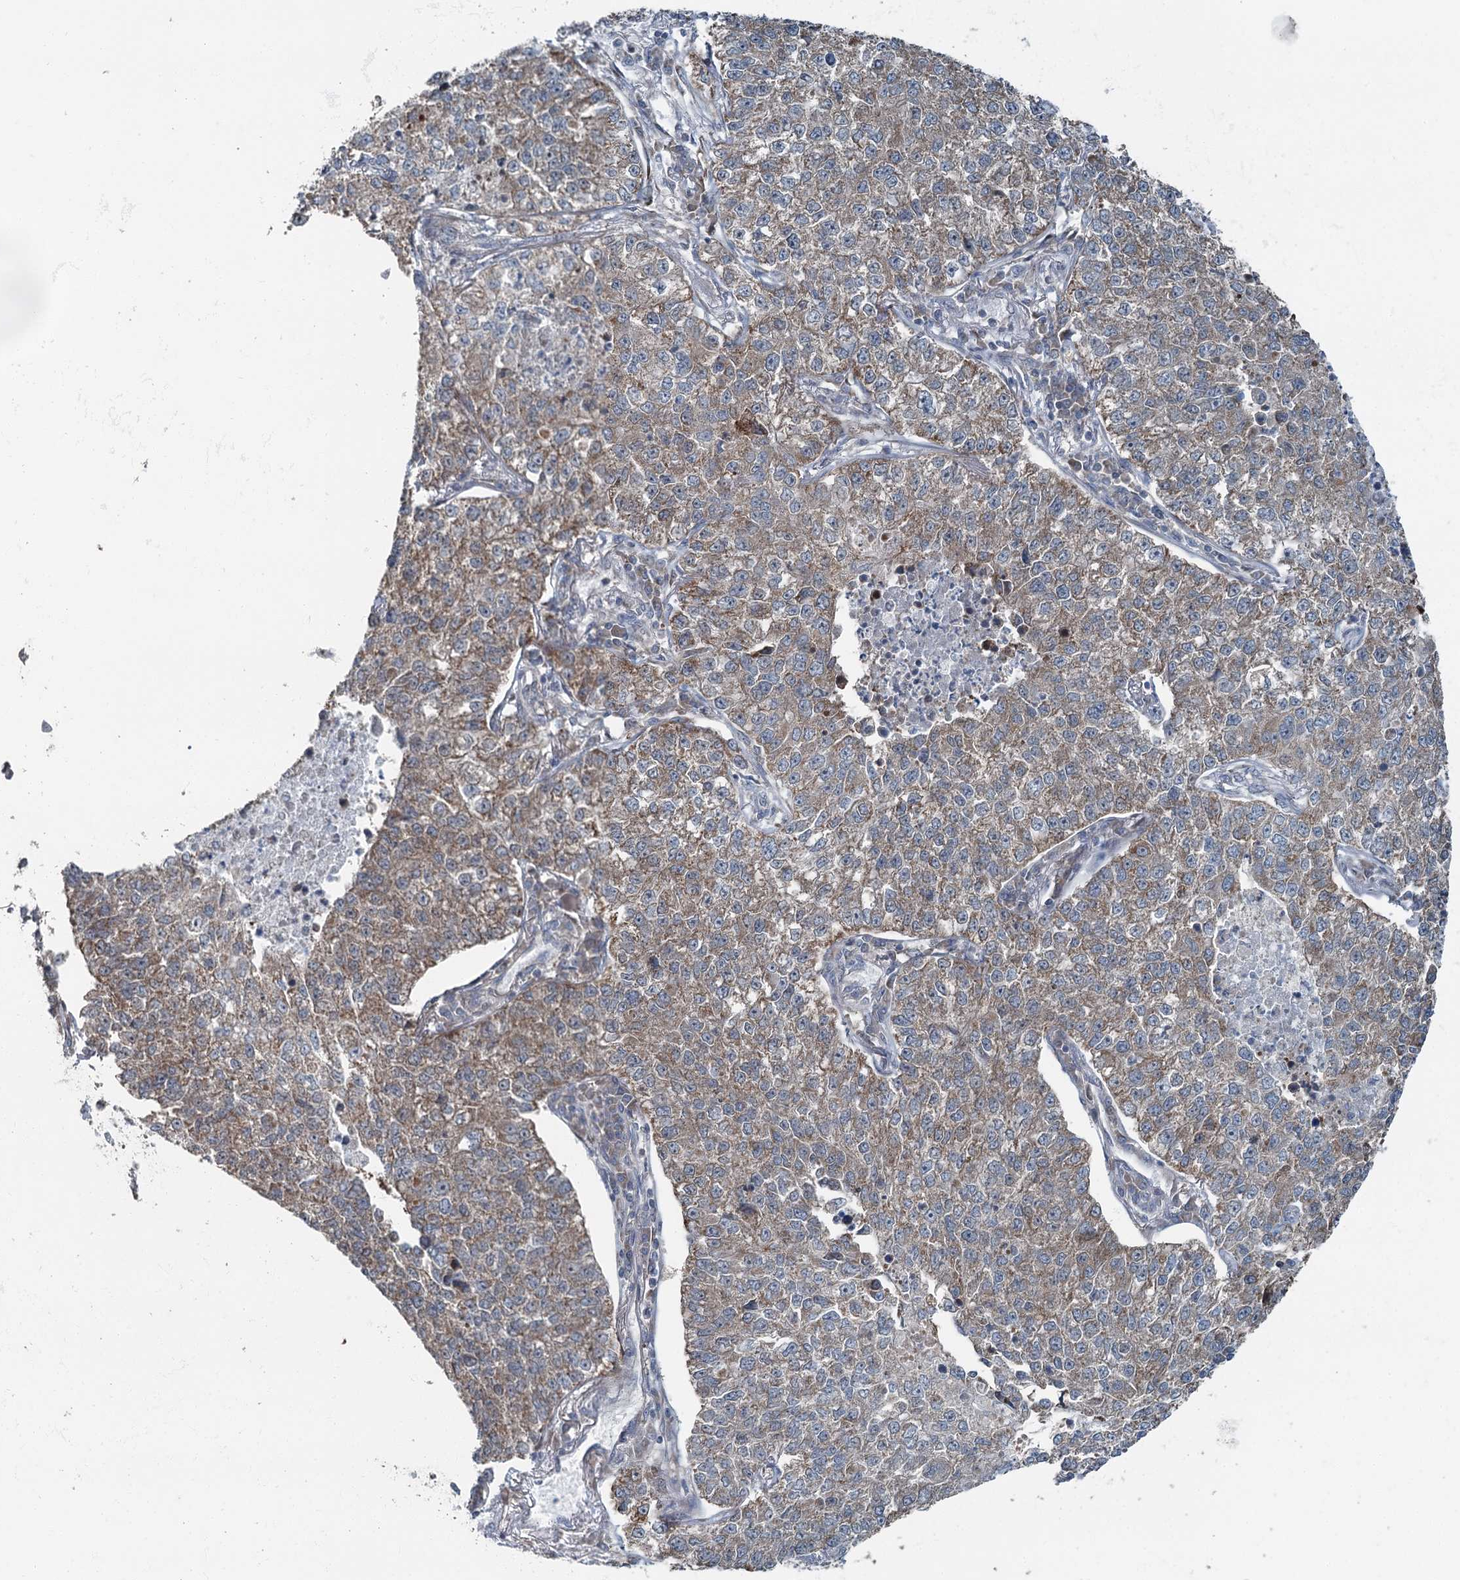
{"staining": {"intensity": "weak", "quantity": ">75%", "location": "cytoplasmic/membranous"}, "tissue": "lung cancer", "cell_type": "Tumor cells", "image_type": "cancer", "snomed": [{"axis": "morphology", "description": "Adenocarcinoma, NOS"}, {"axis": "topography", "description": "Lung"}], "caption": "There is low levels of weak cytoplasmic/membranous positivity in tumor cells of lung cancer (adenocarcinoma), as demonstrated by immunohistochemical staining (brown color).", "gene": "WAPL", "patient": {"sex": "male", "age": 49}}